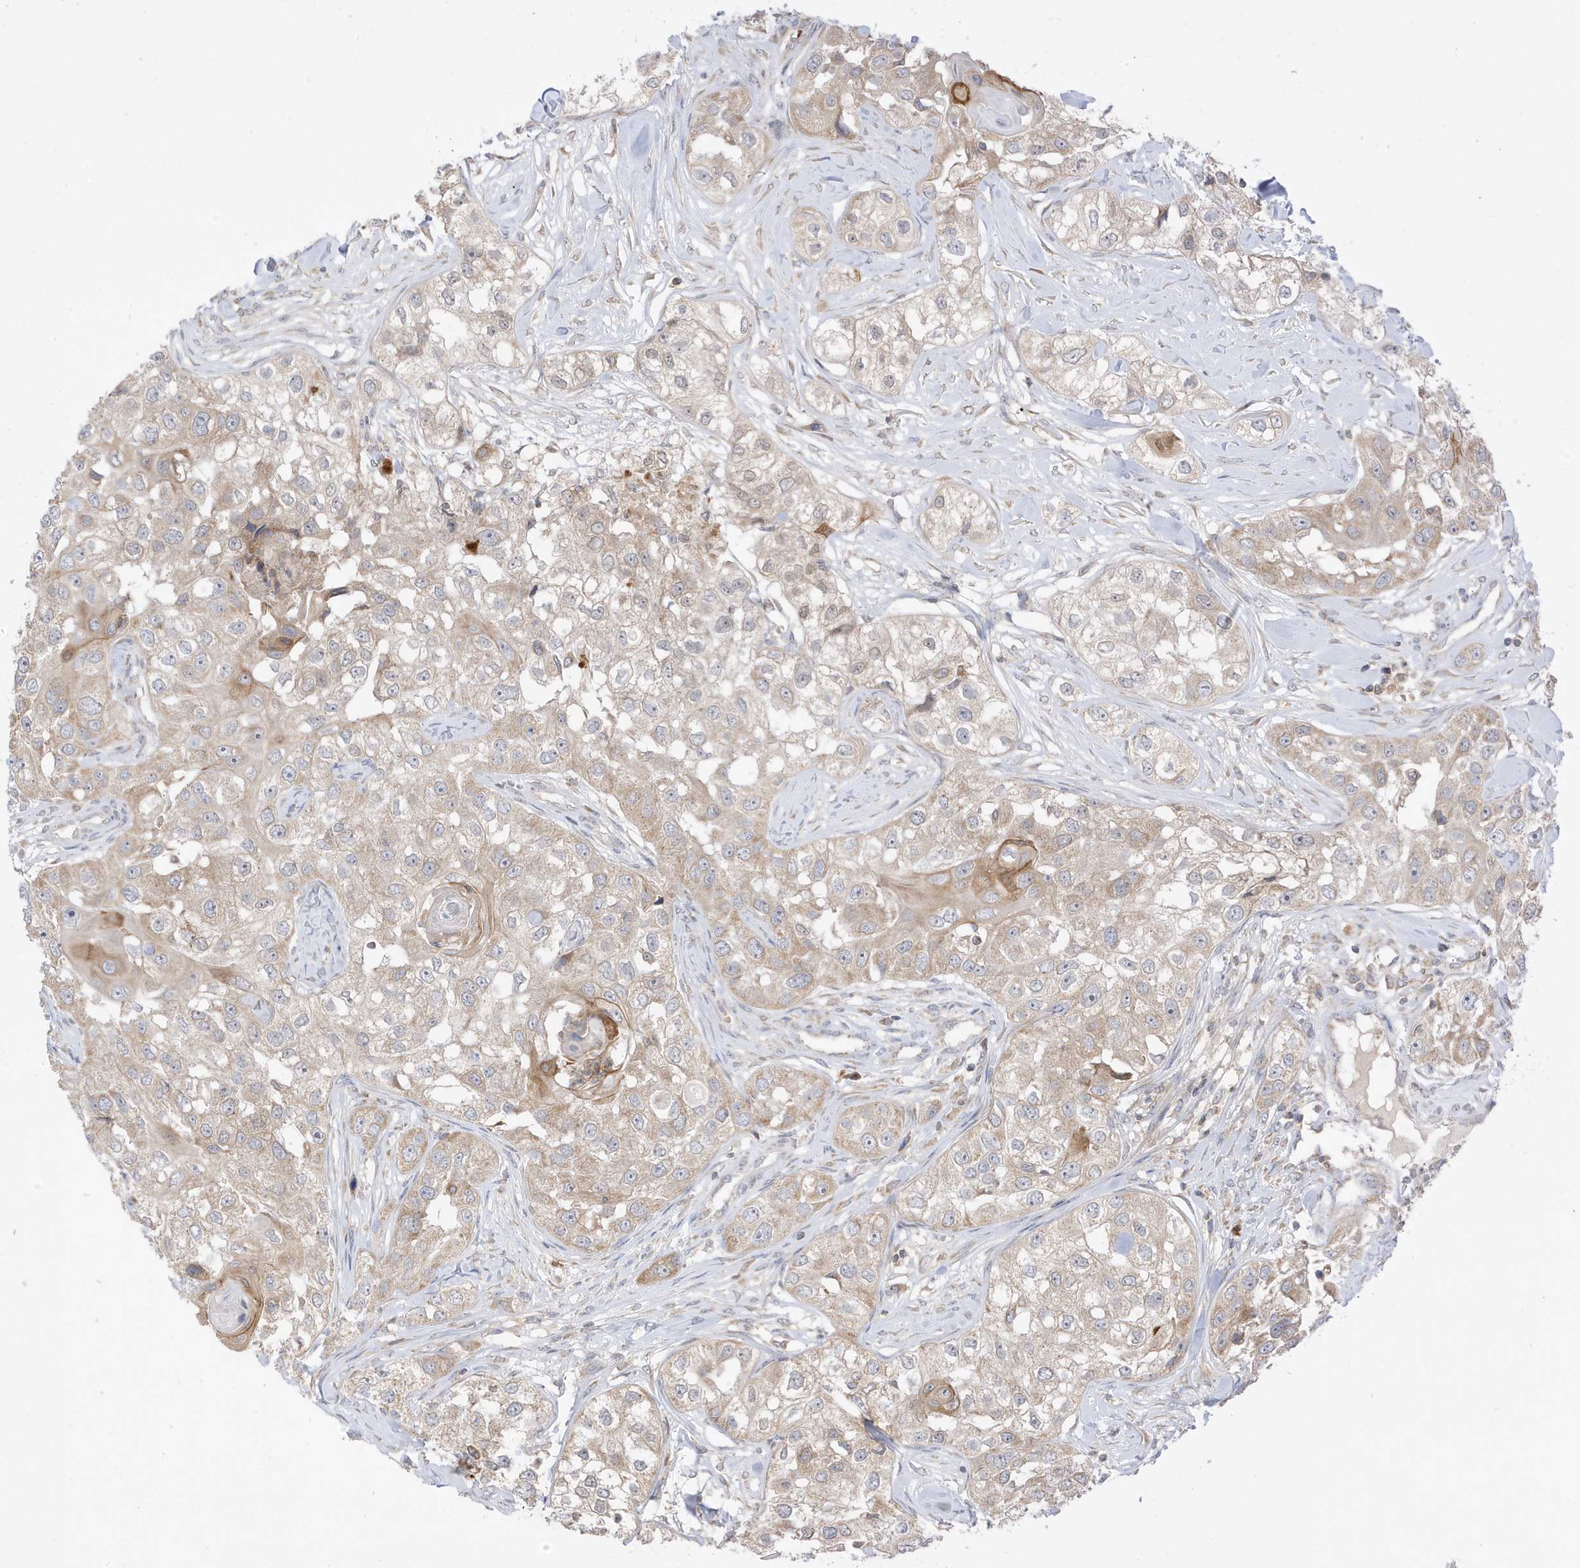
{"staining": {"intensity": "weak", "quantity": "<25%", "location": "cytoplasmic/membranous"}, "tissue": "head and neck cancer", "cell_type": "Tumor cells", "image_type": "cancer", "snomed": [{"axis": "morphology", "description": "Normal tissue, NOS"}, {"axis": "morphology", "description": "Squamous cell carcinoma, NOS"}, {"axis": "topography", "description": "Skeletal muscle"}, {"axis": "topography", "description": "Head-Neck"}], "caption": "A photomicrograph of human head and neck cancer (squamous cell carcinoma) is negative for staining in tumor cells. (DAB immunohistochemistry (IHC), high magnification).", "gene": "NPPC", "patient": {"sex": "male", "age": 51}}